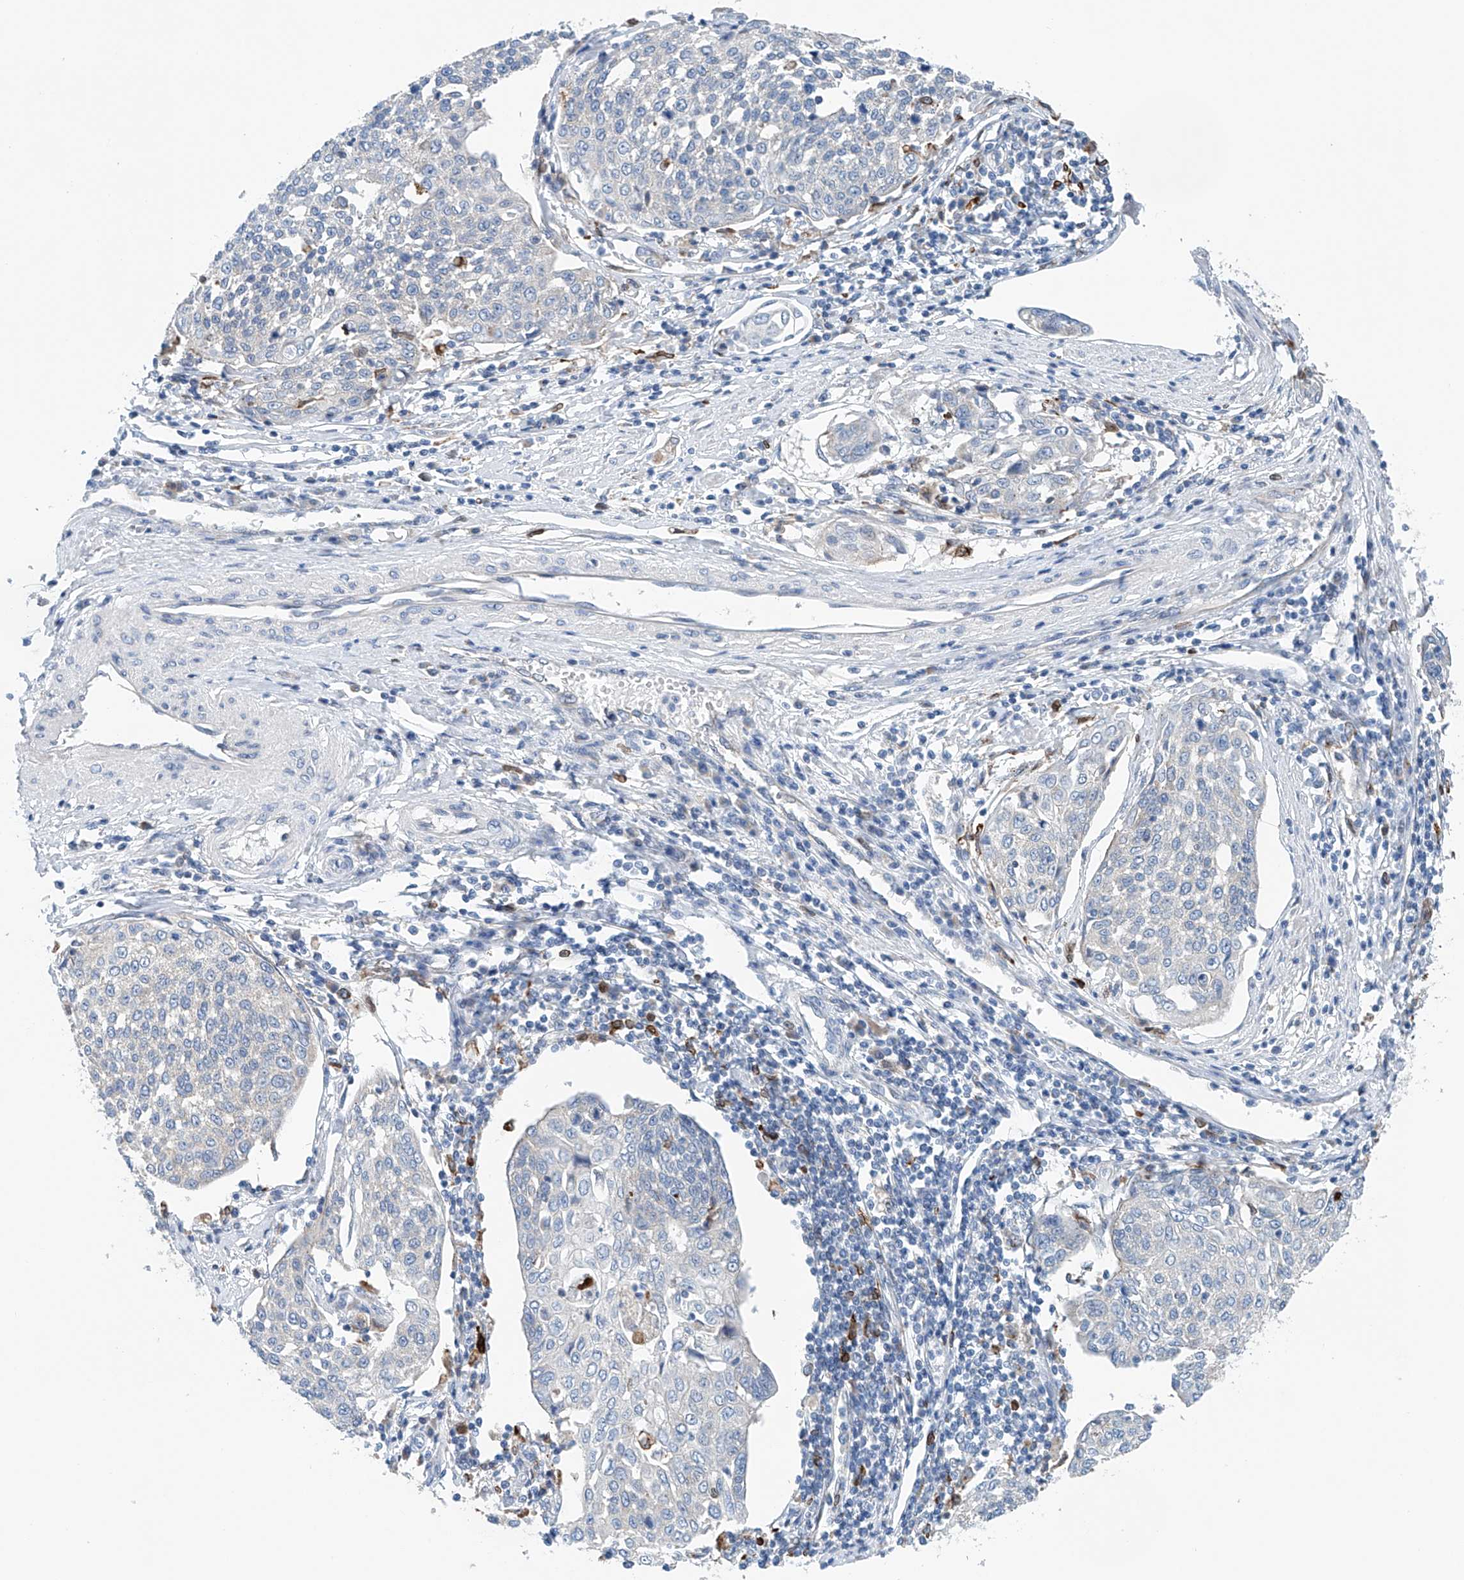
{"staining": {"intensity": "negative", "quantity": "none", "location": "none"}, "tissue": "cervical cancer", "cell_type": "Tumor cells", "image_type": "cancer", "snomed": [{"axis": "morphology", "description": "Squamous cell carcinoma, NOS"}, {"axis": "topography", "description": "Cervix"}], "caption": "A micrograph of human cervical cancer is negative for staining in tumor cells.", "gene": "CEP85L", "patient": {"sex": "female", "age": 34}}